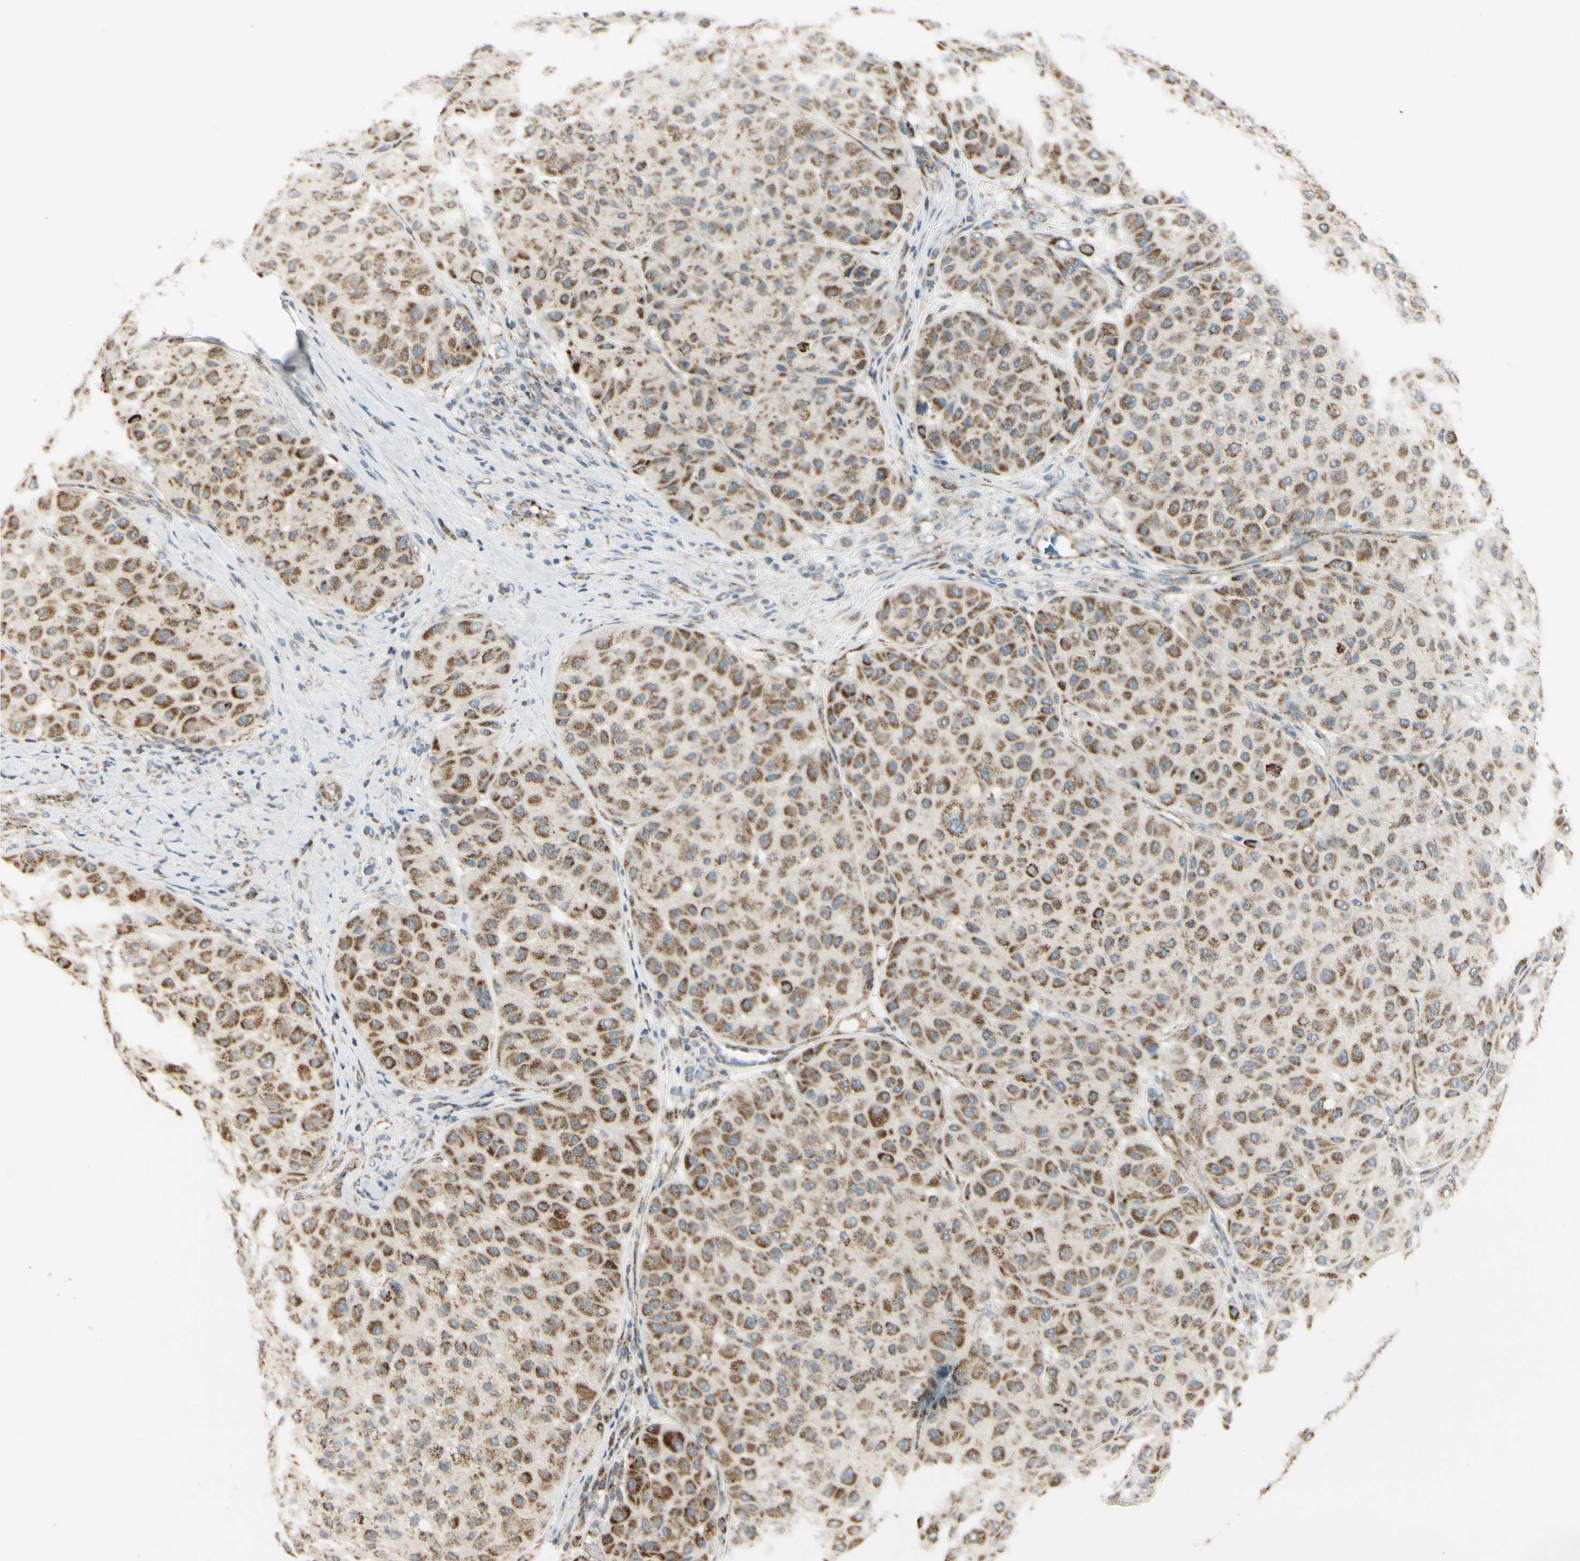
{"staining": {"intensity": "moderate", "quantity": ">75%", "location": "cytoplasmic/membranous"}, "tissue": "melanoma", "cell_type": "Tumor cells", "image_type": "cancer", "snomed": [{"axis": "morphology", "description": "Normal tissue, NOS"}, {"axis": "morphology", "description": "Malignant melanoma, Metastatic site"}, {"axis": "topography", "description": "Skin"}], "caption": "About >75% of tumor cells in human malignant melanoma (metastatic site) show moderate cytoplasmic/membranous protein positivity as visualized by brown immunohistochemical staining.", "gene": "ANKS6", "patient": {"sex": "male", "age": 41}}